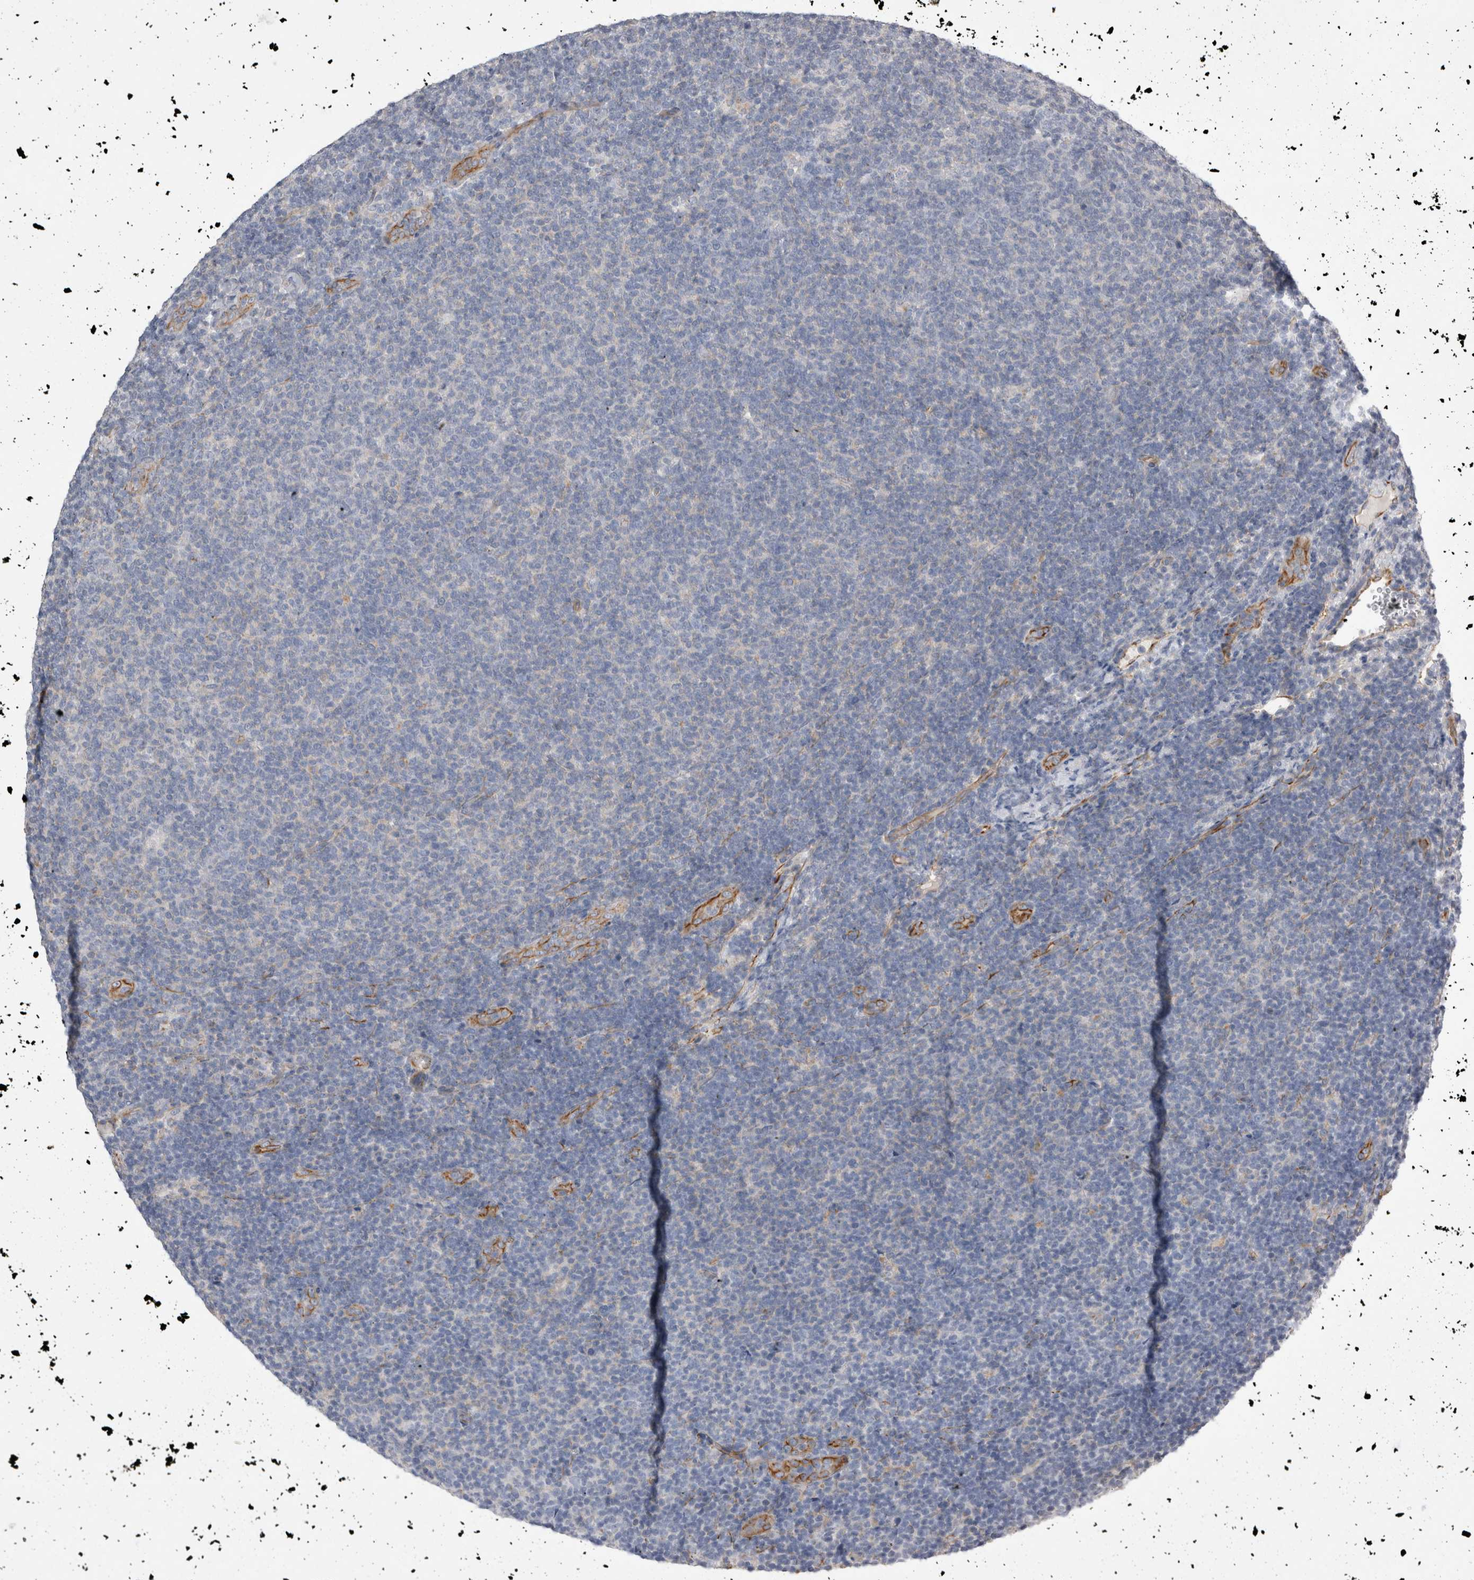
{"staining": {"intensity": "negative", "quantity": "none", "location": "none"}, "tissue": "lymphoma", "cell_type": "Tumor cells", "image_type": "cancer", "snomed": [{"axis": "morphology", "description": "Malignant lymphoma, non-Hodgkin's type, Low grade"}, {"axis": "topography", "description": "Lymph node"}], "caption": "This is an immunohistochemistry histopathology image of human malignant lymphoma, non-Hodgkin's type (low-grade). There is no expression in tumor cells.", "gene": "STRADB", "patient": {"sex": "male", "age": 66}}